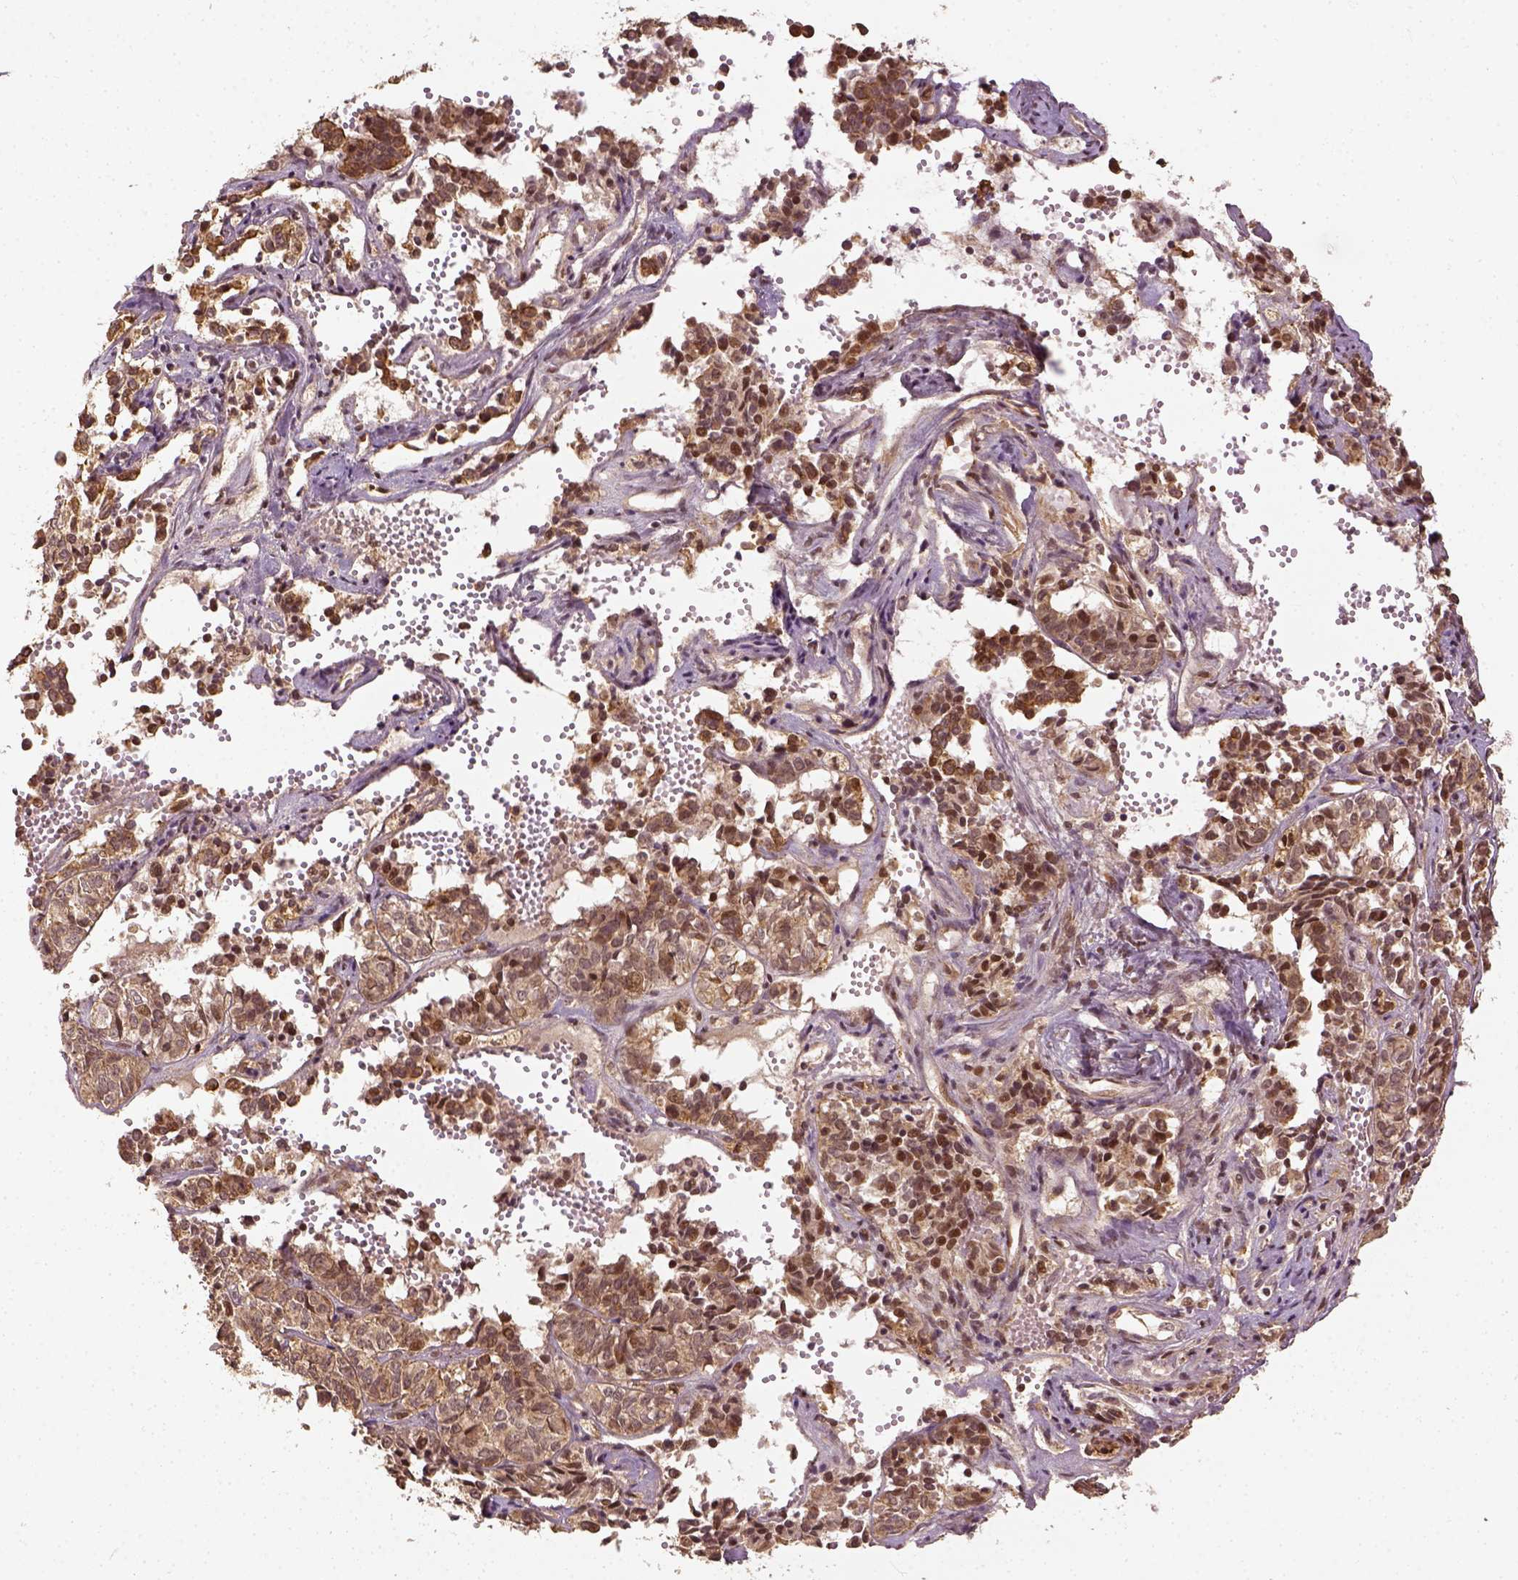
{"staining": {"intensity": "moderate", "quantity": ">75%", "location": "cytoplasmic/membranous,nuclear"}, "tissue": "ovarian cancer", "cell_type": "Tumor cells", "image_type": "cancer", "snomed": [{"axis": "morphology", "description": "Carcinoma, endometroid"}, {"axis": "topography", "description": "Ovary"}], "caption": "DAB (3,3'-diaminobenzidine) immunohistochemical staining of human ovarian endometroid carcinoma exhibits moderate cytoplasmic/membranous and nuclear protein positivity in approximately >75% of tumor cells. The protein of interest is stained brown, and the nuclei are stained in blue (DAB IHC with brightfield microscopy, high magnification).", "gene": "VEGFA", "patient": {"sex": "female", "age": 80}}